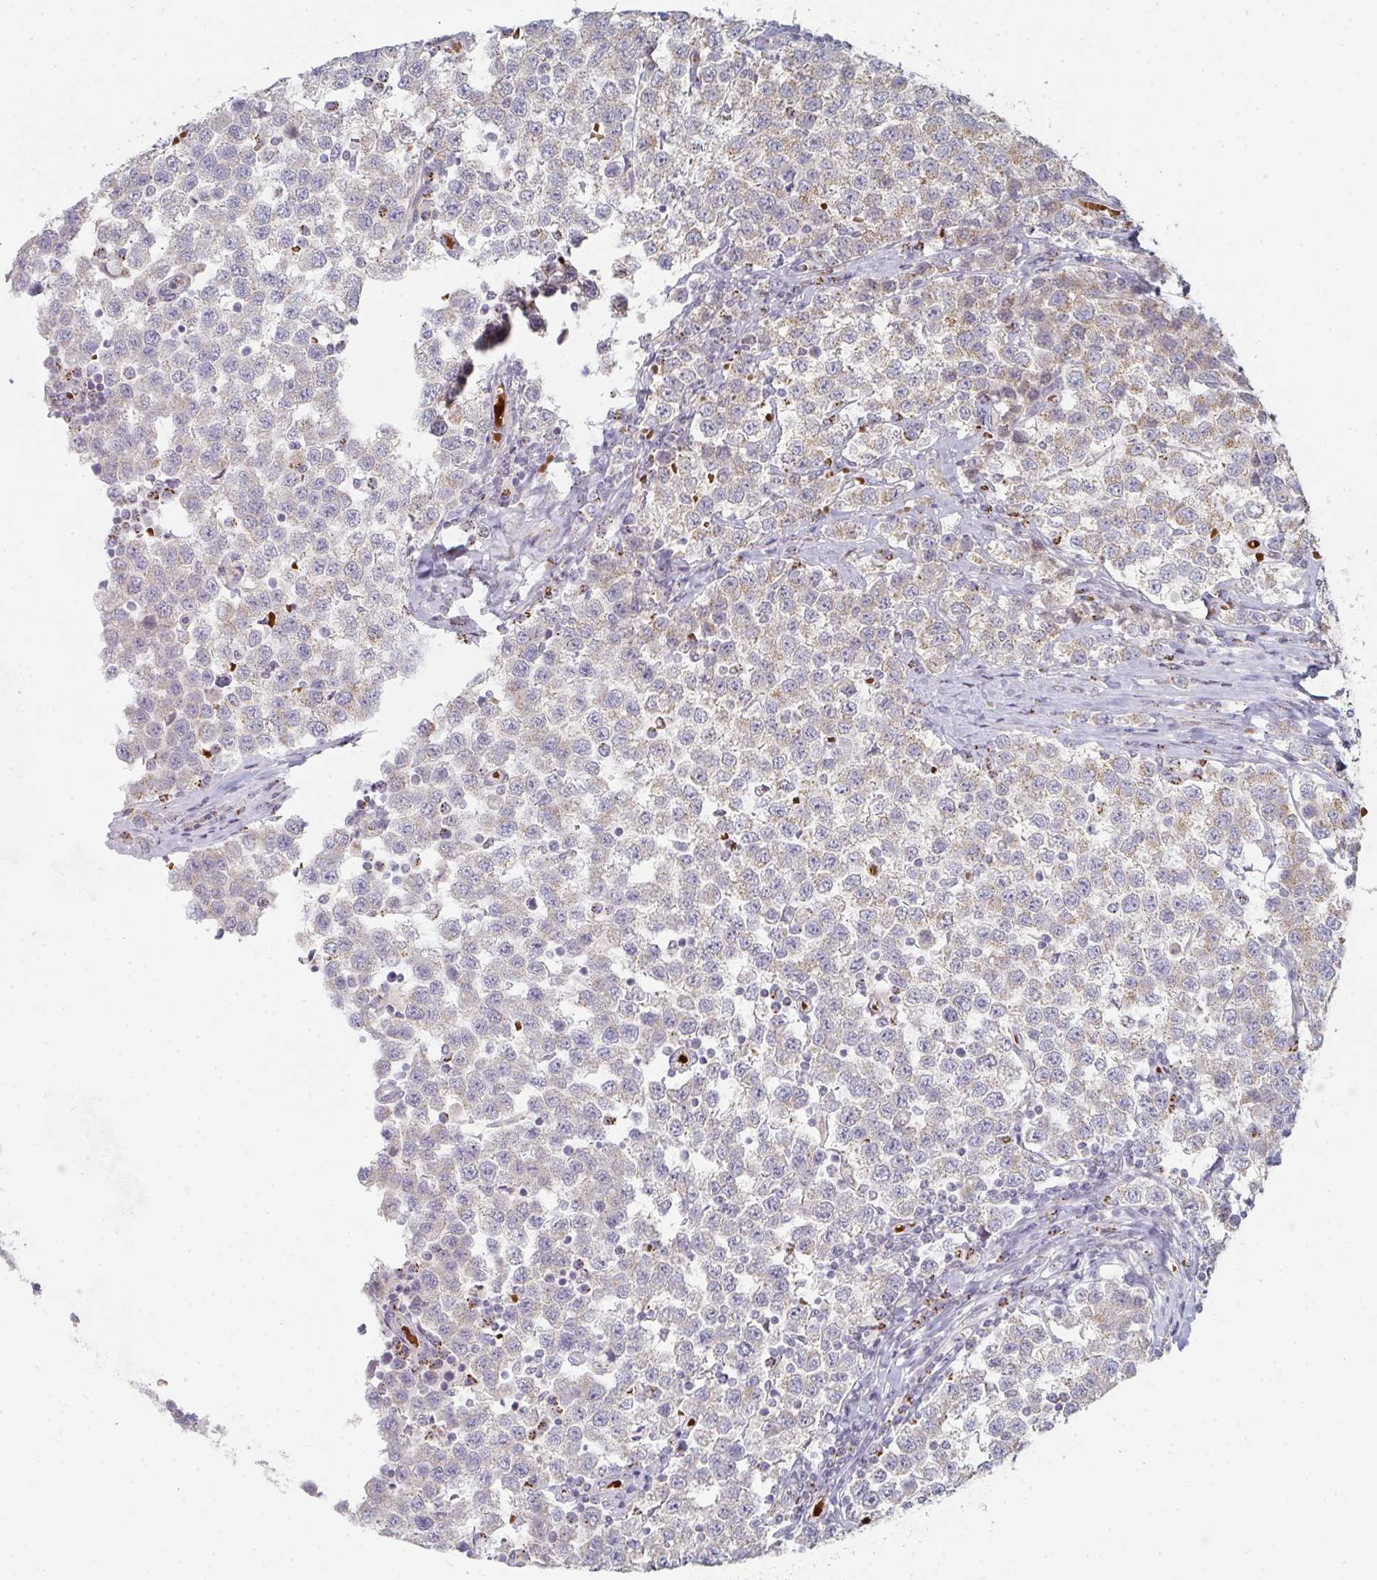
{"staining": {"intensity": "weak", "quantity": "<25%", "location": "cytoplasmic/membranous"}, "tissue": "testis cancer", "cell_type": "Tumor cells", "image_type": "cancer", "snomed": [{"axis": "morphology", "description": "Seminoma, NOS"}, {"axis": "topography", "description": "Testis"}], "caption": "The histopathology image exhibits no staining of tumor cells in testis cancer (seminoma). Nuclei are stained in blue.", "gene": "ZNF526", "patient": {"sex": "male", "age": 34}}